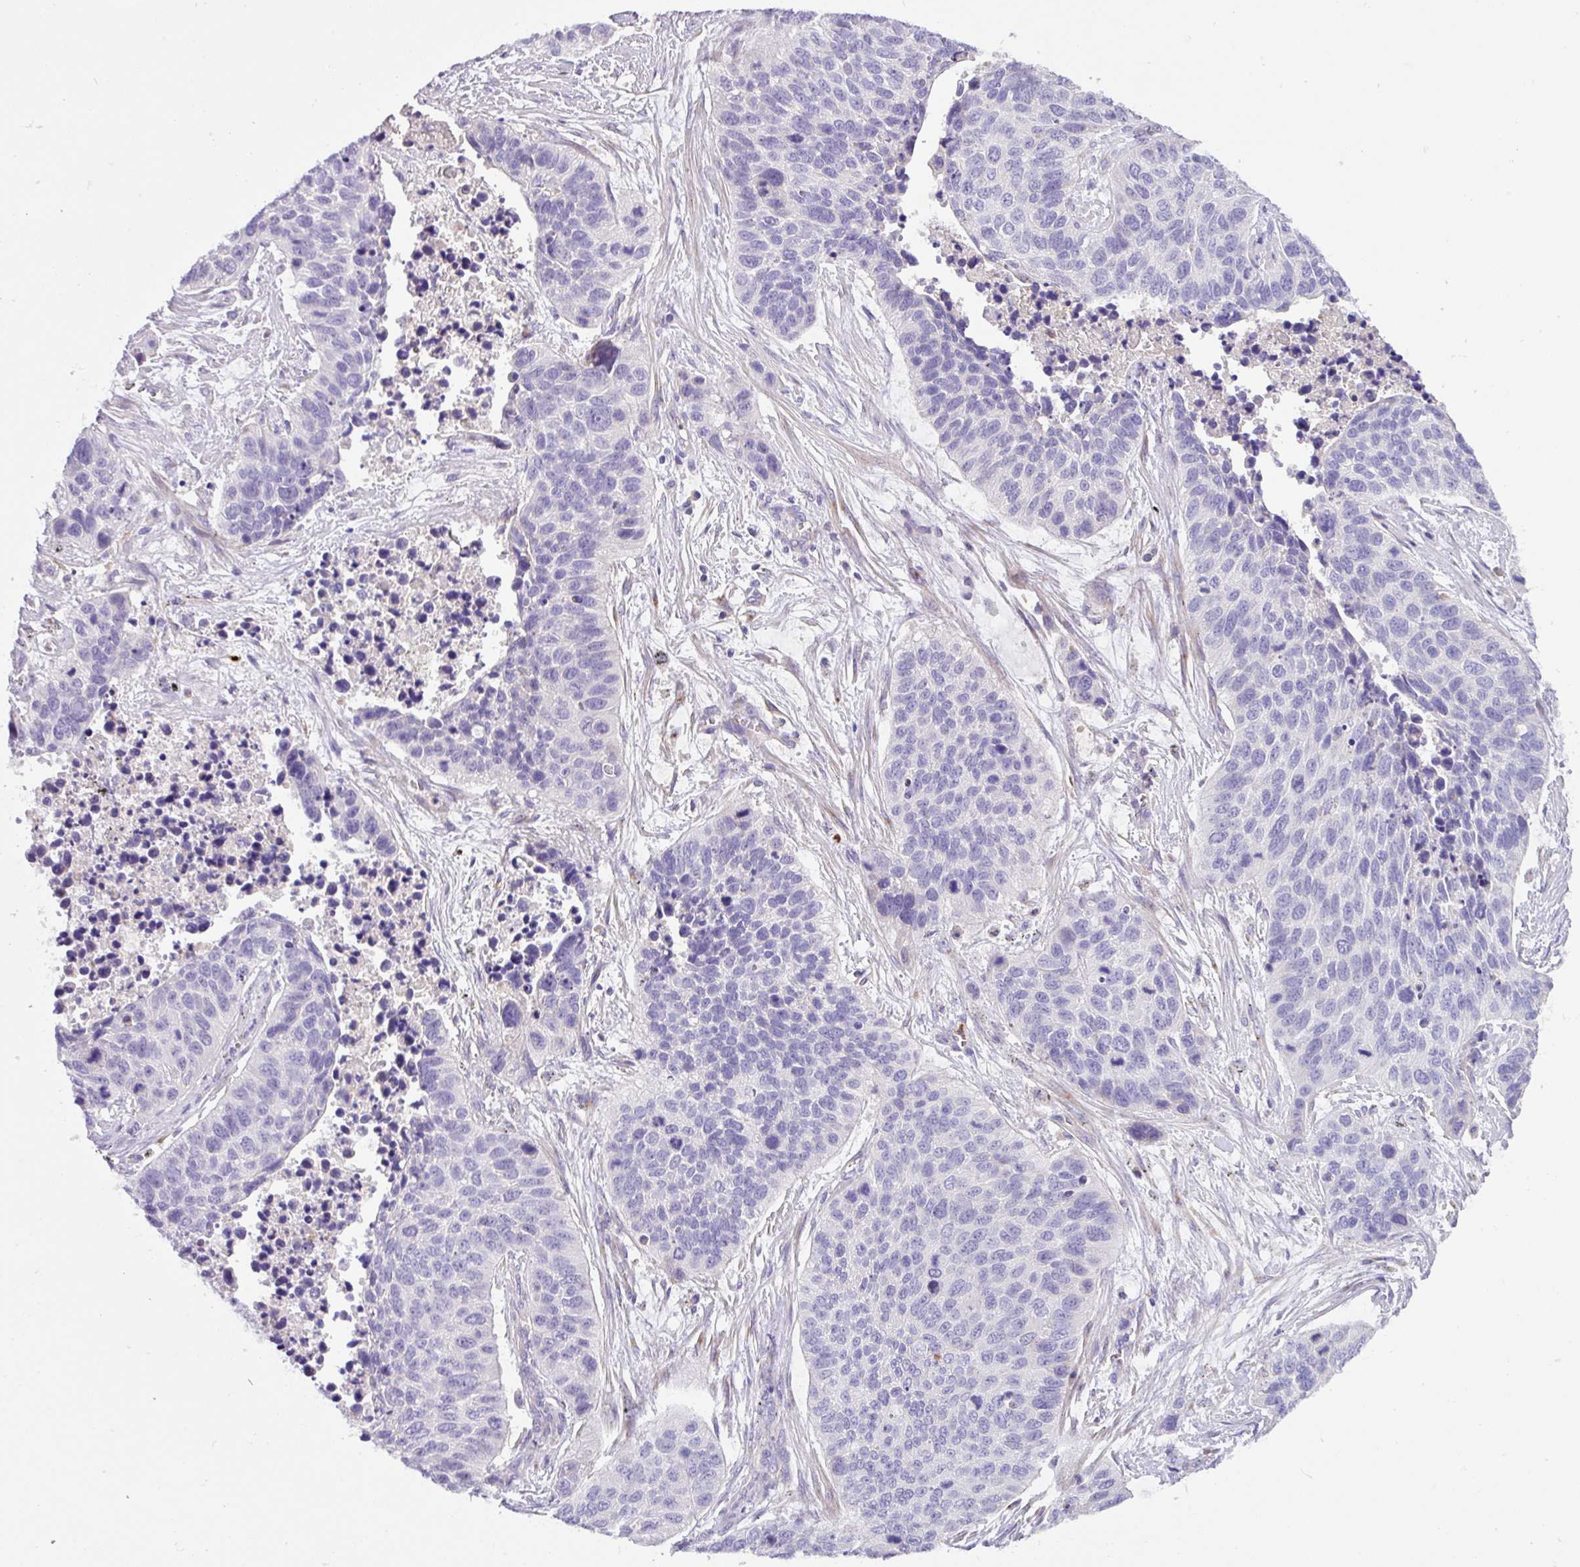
{"staining": {"intensity": "negative", "quantity": "none", "location": "none"}, "tissue": "lung cancer", "cell_type": "Tumor cells", "image_type": "cancer", "snomed": [{"axis": "morphology", "description": "Squamous cell carcinoma, NOS"}, {"axis": "topography", "description": "Lung"}], "caption": "Image shows no protein positivity in tumor cells of lung squamous cell carcinoma tissue.", "gene": "CRISP3", "patient": {"sex": "male", "age": 62}}